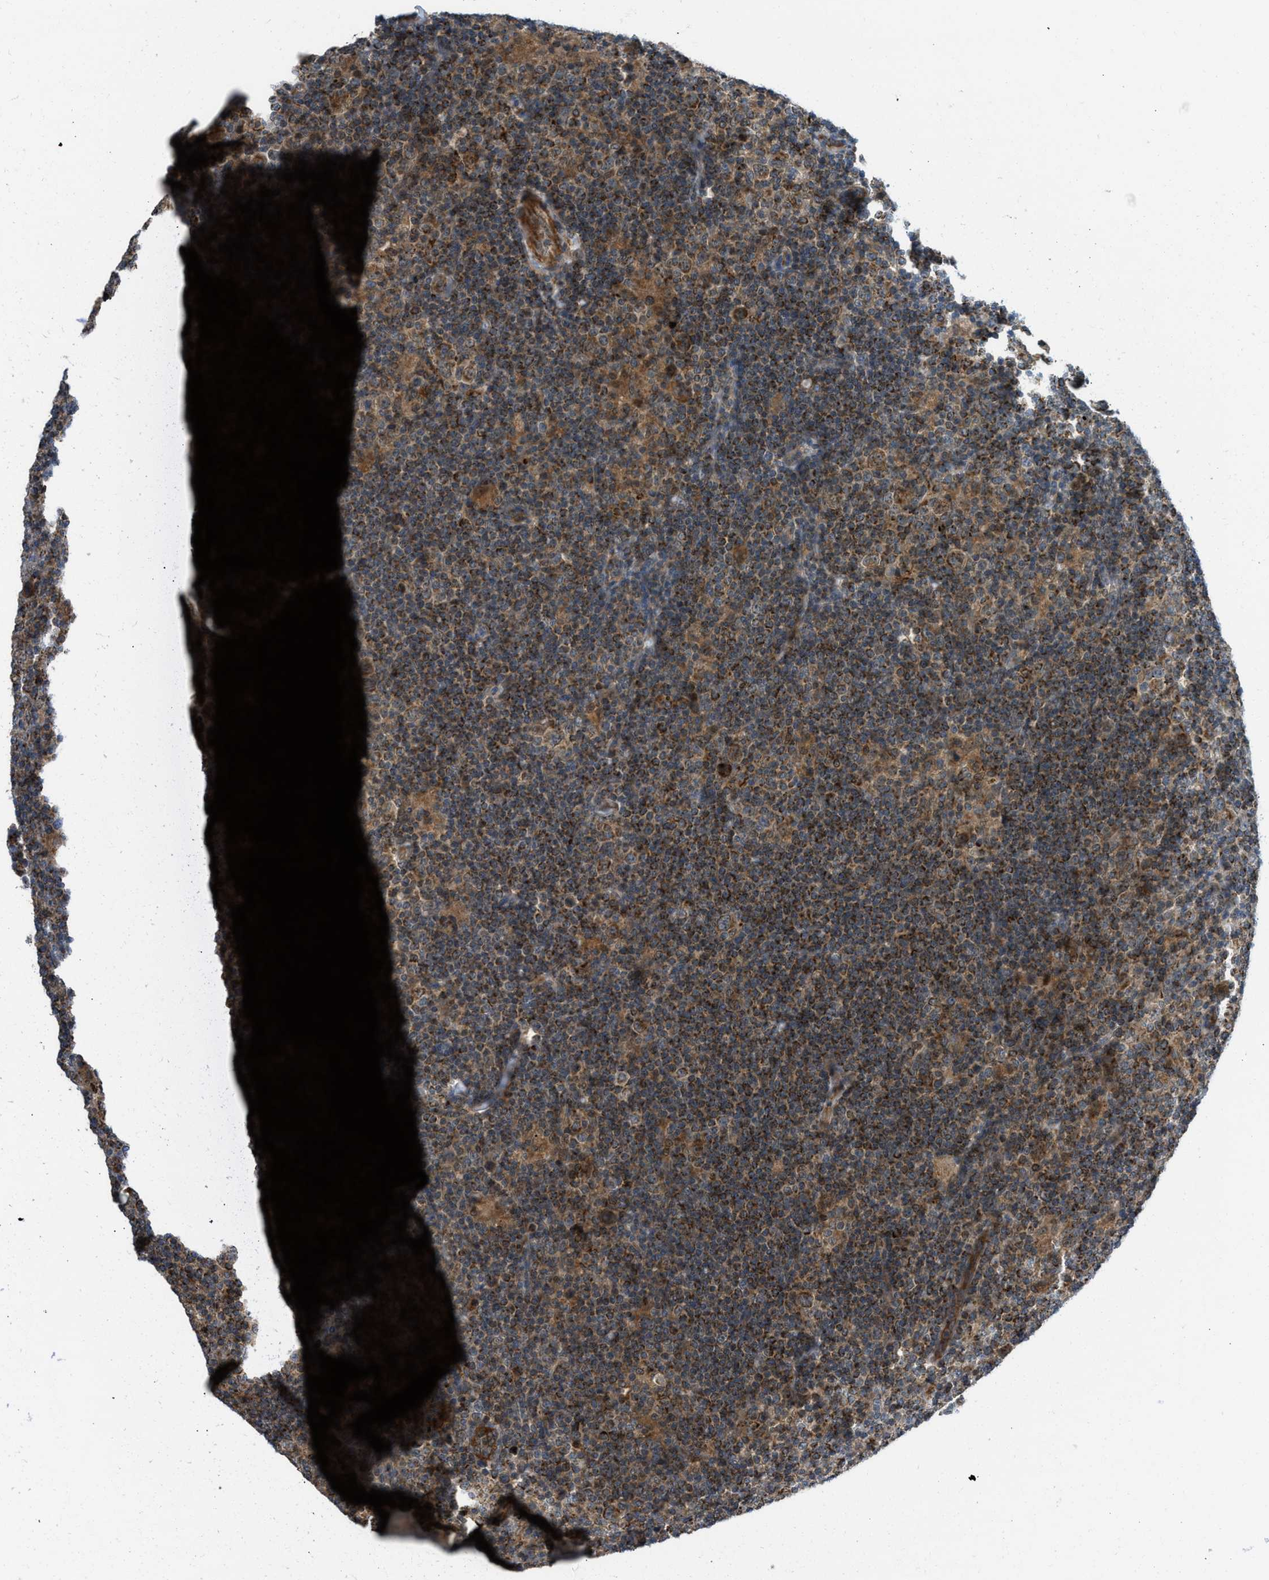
{"staining": {"intensity": "moderate", "quantity": ">75%", "location": "cytoplasmic/membranous"}, "tissue": "lymphoma", "cell_type": "Tumor cells", "image_type": "cancer", "snomed": [{"axis": "morphology", "description": "Hodgkin's disease, NOS"}, {"axis": "topography", "description": "Lymph node"}], "caption": "An image of Hodgkin's disease stained for a protein shows moderate cytoplasmic/membranous brown staining in tumor cells.", "gene": "SESN2", "patient": {"sex": "female", "age": 57}}